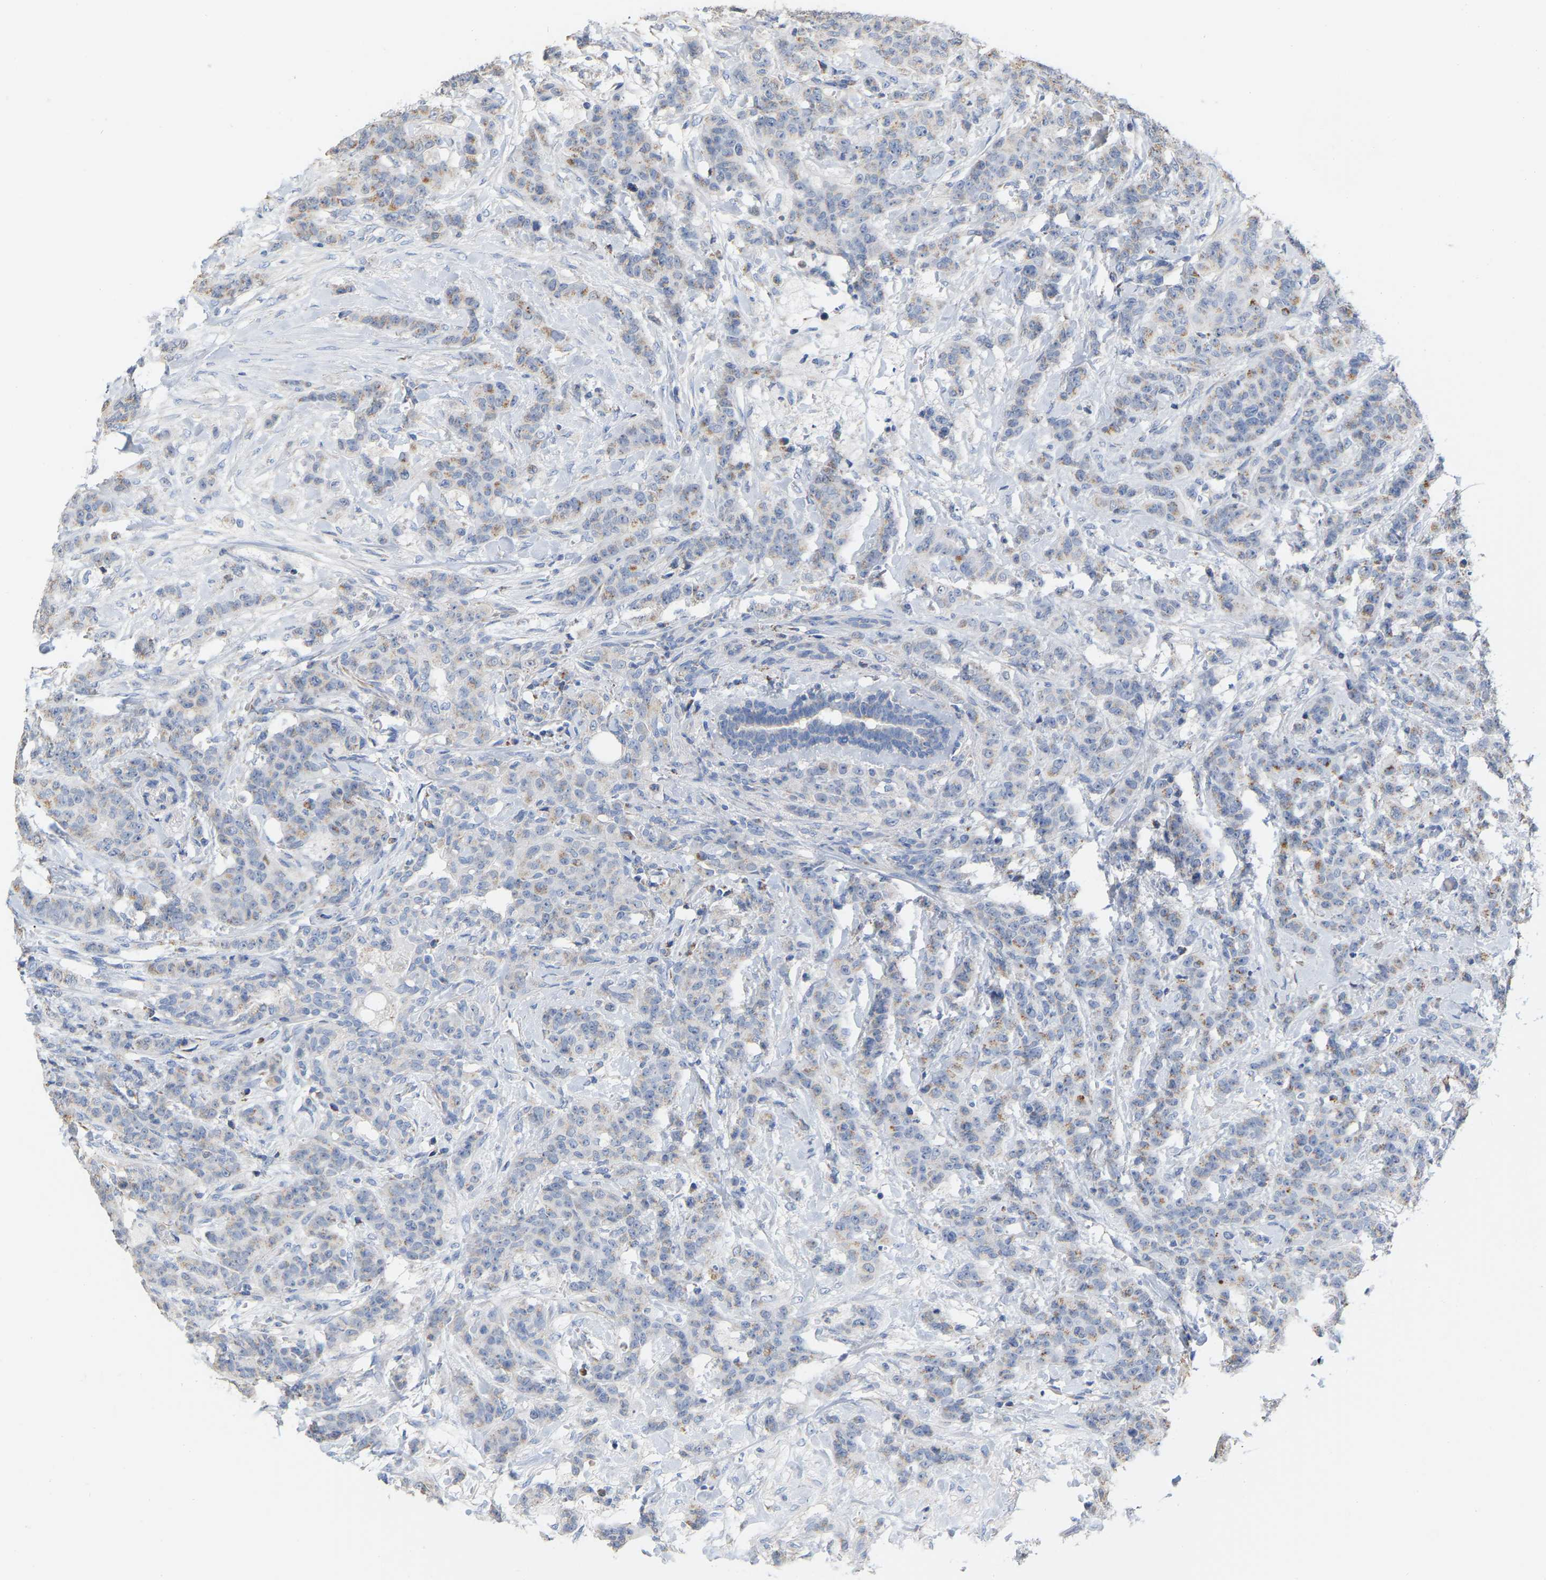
{"staining": {"intensity": "weak", "quantity": "25%-75%", "location": "cytoplasmic/membranous"}, "tissue": "breast cancer", "cell_type": "Tumor cells", "image_type": "cancer", "snomed": [{"axis": "morphology", "description": "Normal tissue, NOS"}, {"axis": "morphology", "description": "Duct carcinoma"}, {"axis": "topography", "description": "Breast"}], "caption": "The micrograph shows staining of breast intraductal carcinoma, revealing weak cytoplasmic/membranous protein positivity (brown color) within tumor cells.", "gene": "CBLB", "patient": {"sex": "female", "age": 40}}